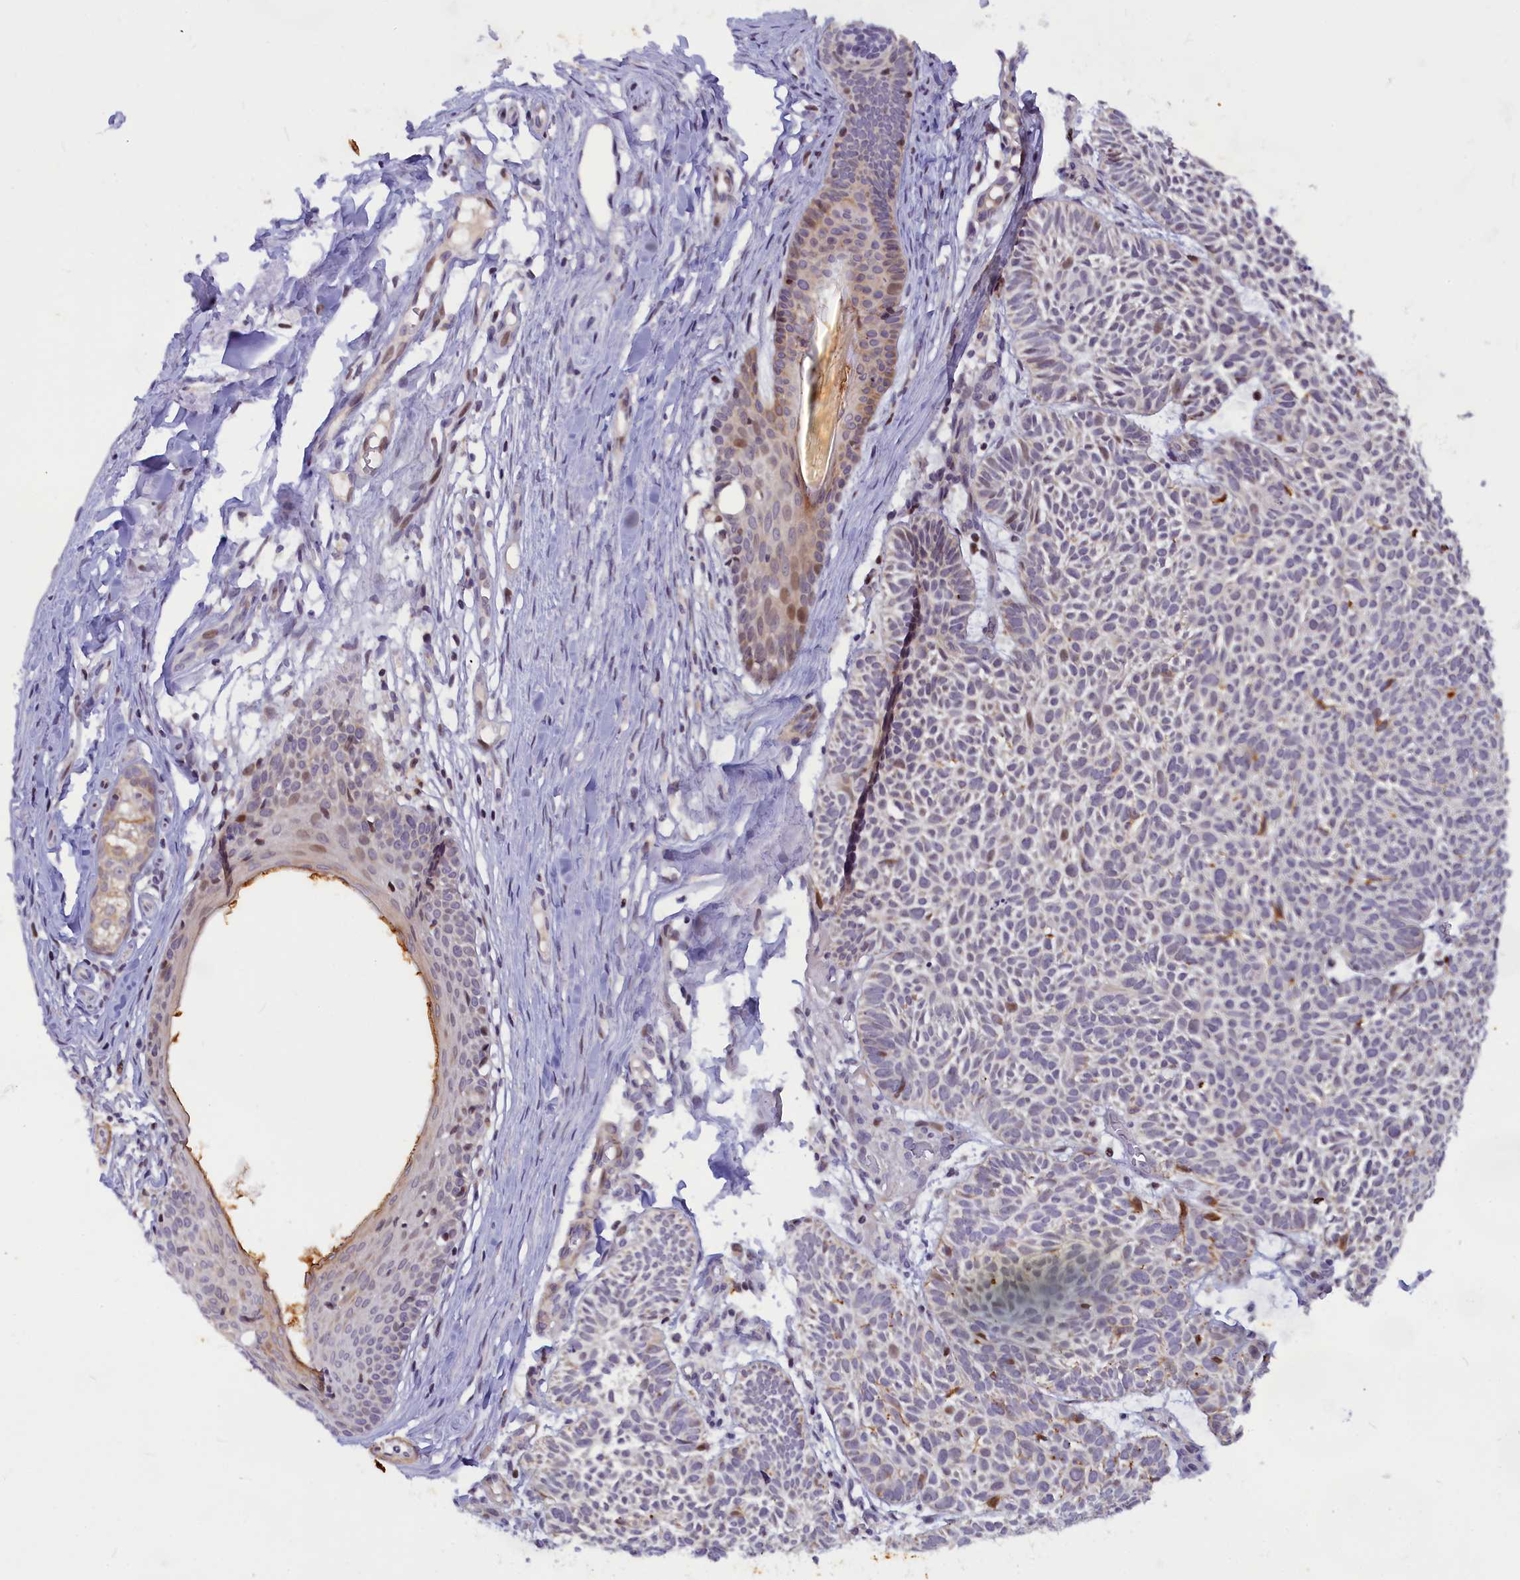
{"staining": {"intensity": "negative", "quantity": "none", "location": "none"}, "tissue": "skin cancer", "cell_type": "Tumor cells", "image_type": "cancer", "snomed": [{"axis": "morphology", "description": "Basal cell carcinoma"}, {"axis": "topography", "description": "Skin"}], "caption": "High magnification brightfield microscopy of skin cancer stained with DAB (brown) and counterstained with hematoxylin (blue): tumor cells show no significant expression. Nuclei are stained in blue.", "gene": "ANKRD34B", "patient": {"sex": "male", "age": 69}}